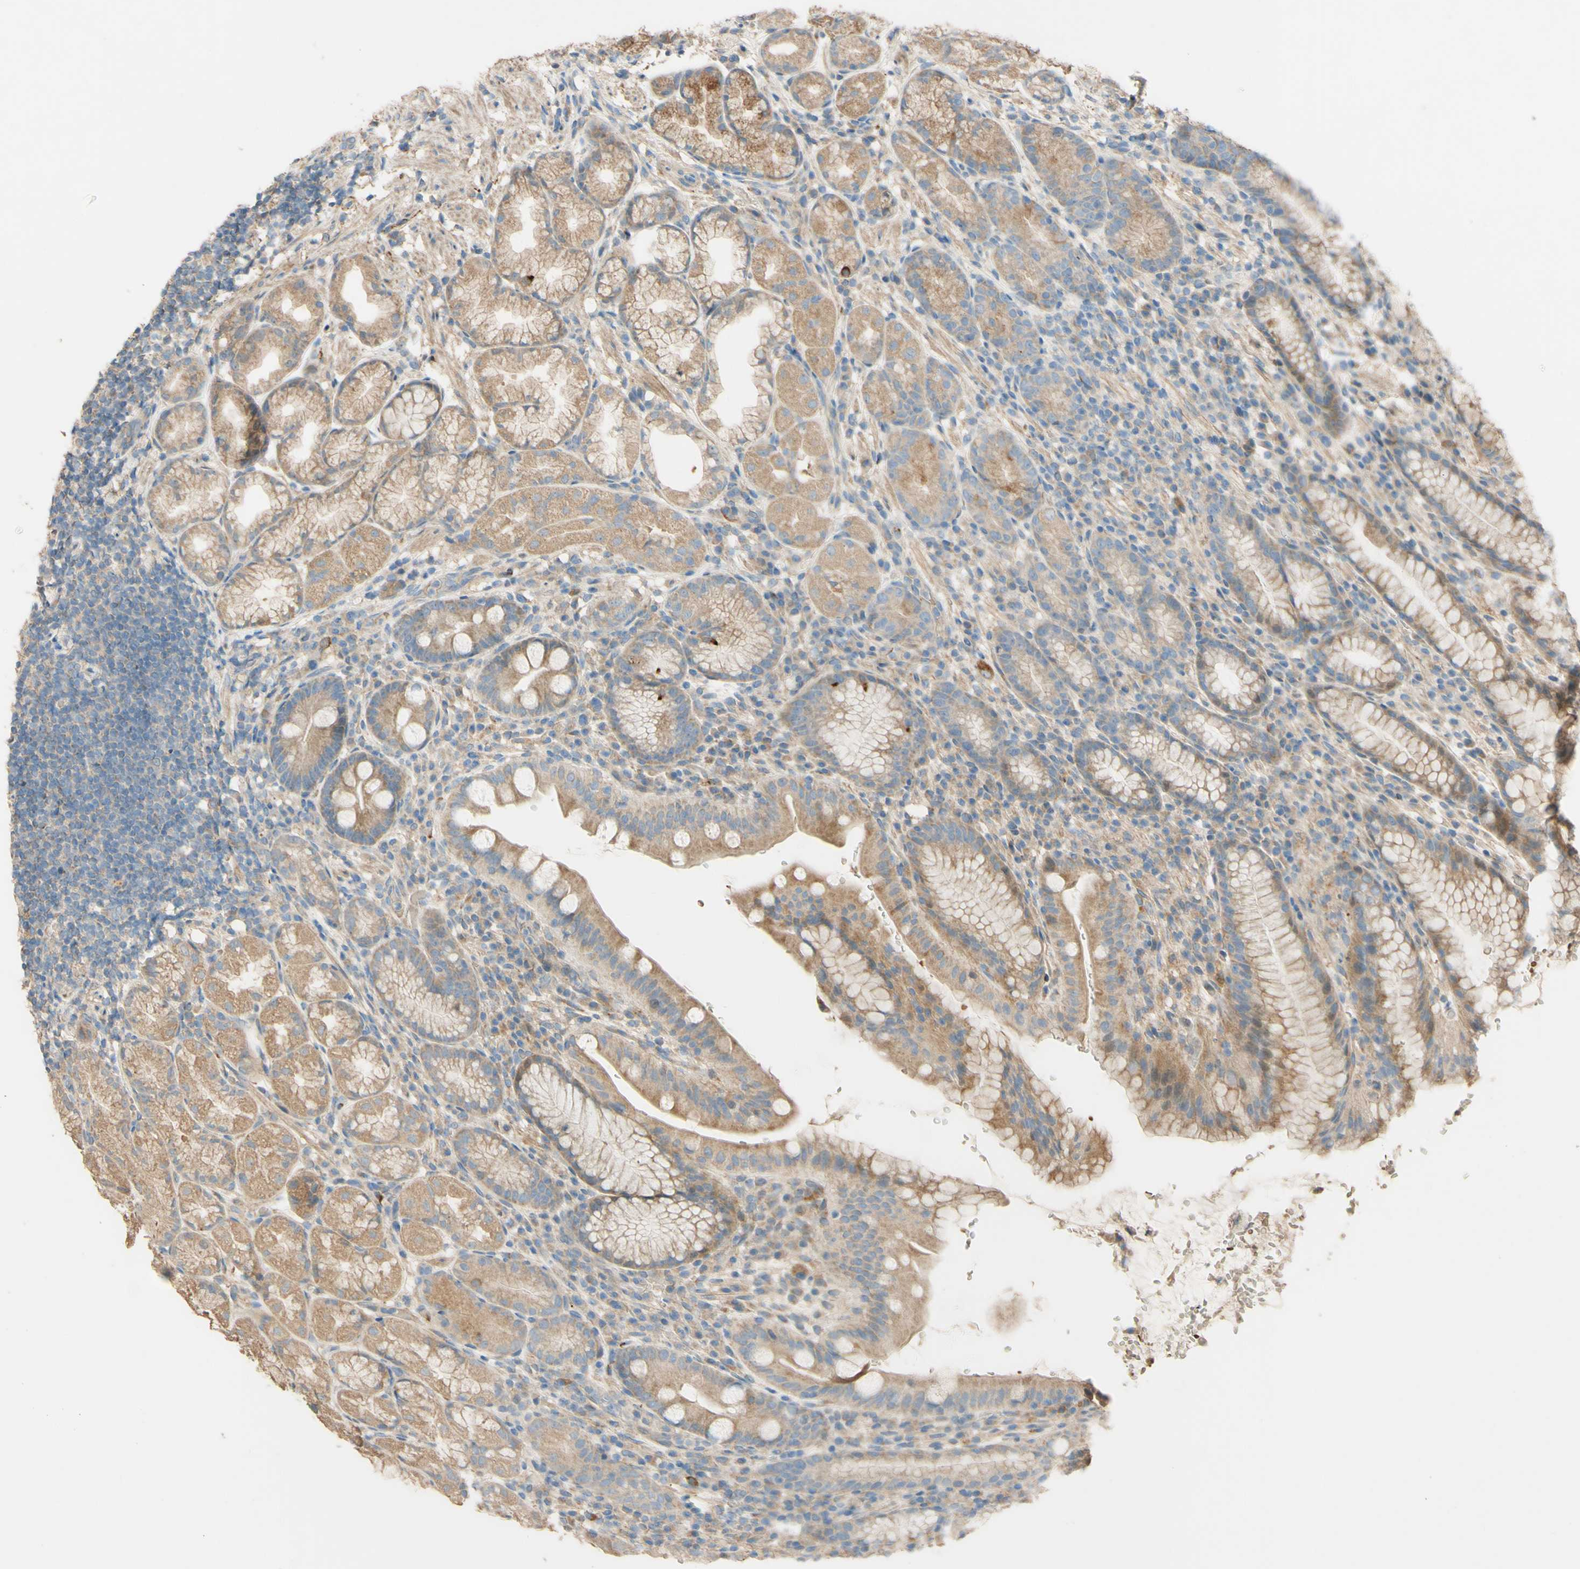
{"staining": {"intensity": "moderate", "quantity": ">75%", "location": "cytoplasmic/membranous"}, "tissue": "stomach", "cell_type": "Glandular cells", "image_type": "normal", "snomed": [{"axis": "morphology", "description": "Normal tissue, NOS"}, {"axis": "topography", "description": "Stomach, lower"}], "caption": "A high-resolution micrograph shows IHC staining of unremarkable stomach, which displays moderate cytoplasmic/membranous positivity in approximately >75% of glandular cells.", "gene": "DKK3", "patient": {"sex": "male", "age": 52}}